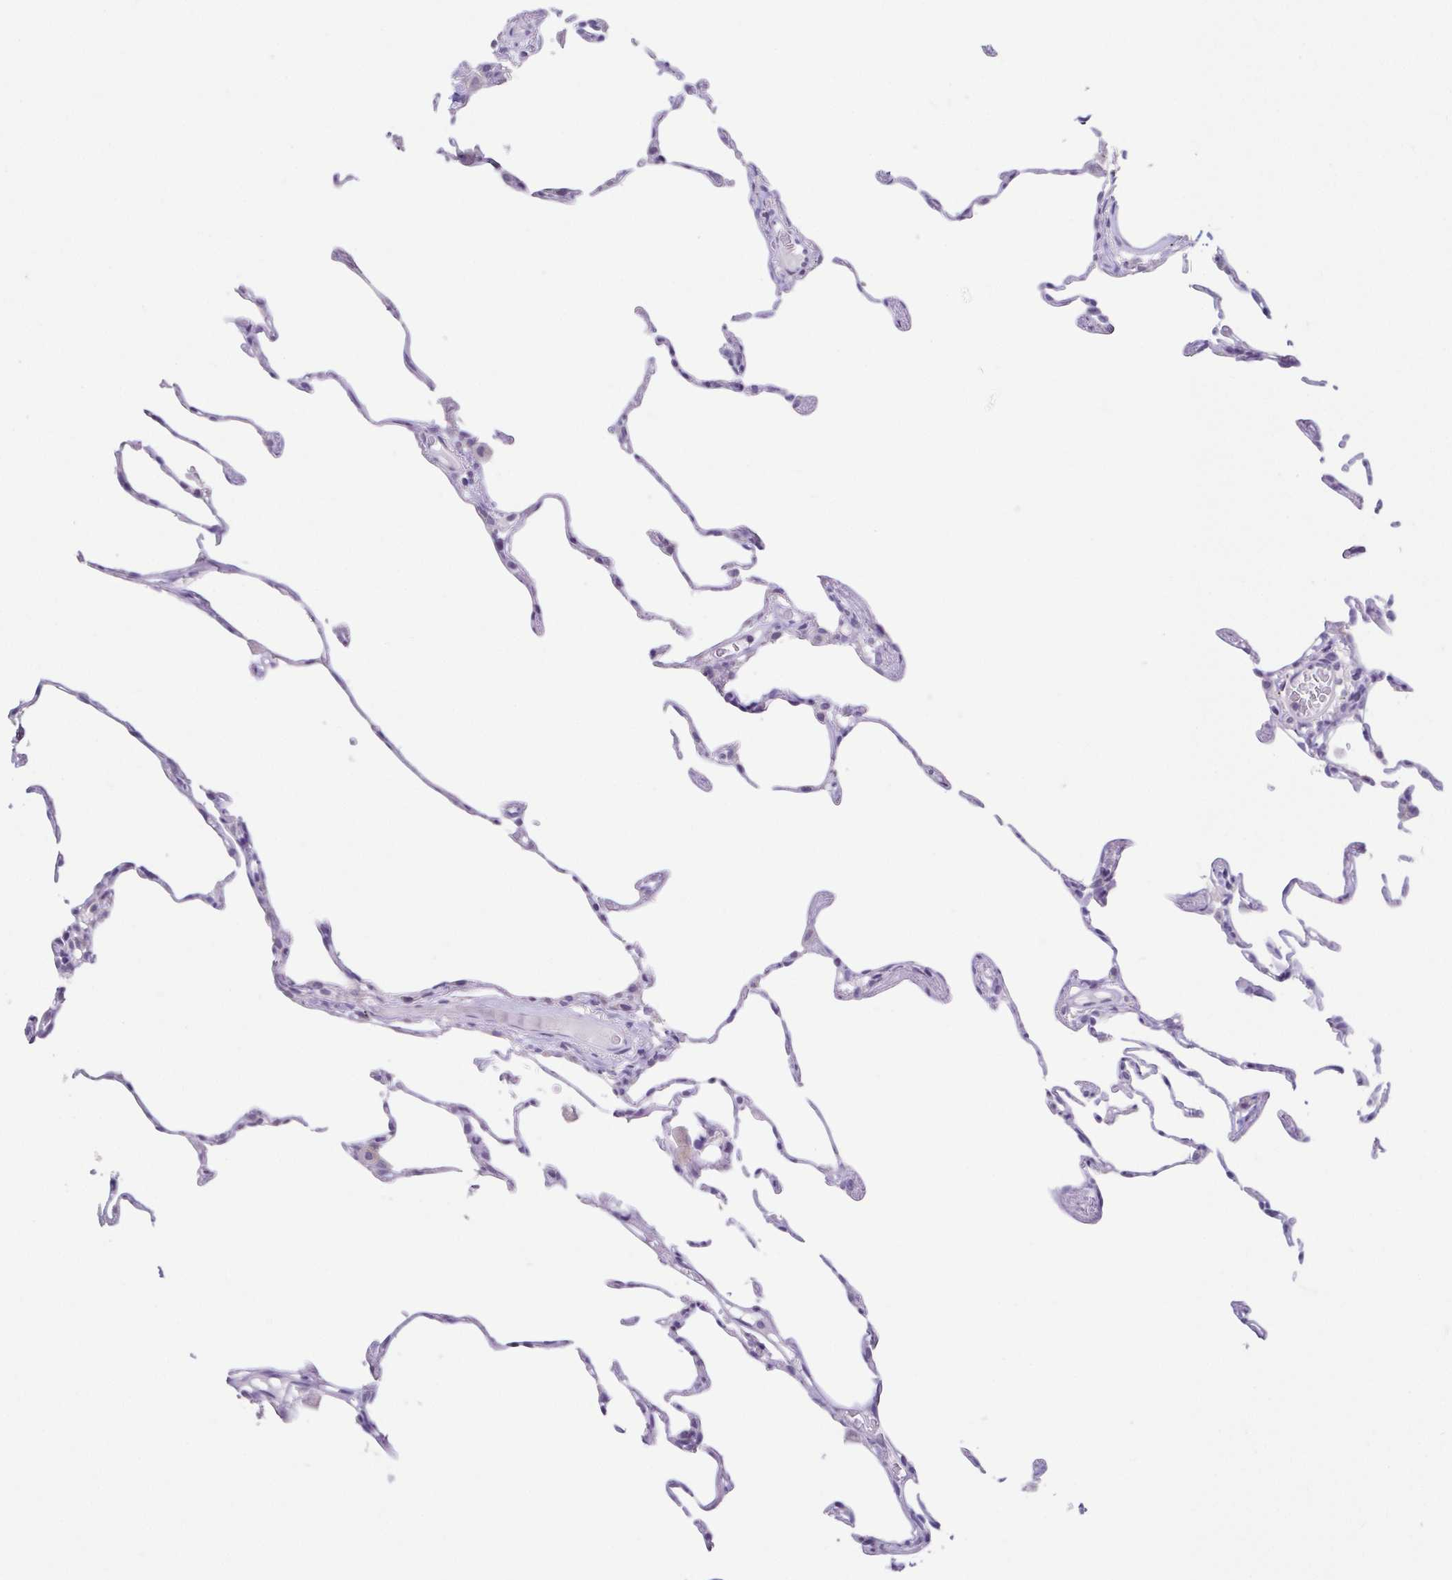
{"staining": {"intensity": "negative", "quantity": "none", "location": "none"}, "tissue": "lung", "cell_type": "Alveolar cells", "image_type": "normal", "snomed": [{"axis": "morphology", "description": "Normal tissue, NOS"}, {"axis": "topography", "description": "Lung"}], "caption": "A high-resolution micrograph shows immunohistochemistry staining of benign lung, which exhibits no significant expression in alveolar cells.", "gene": "RDH11", "patient": {"sex": "female", "age": 57}}